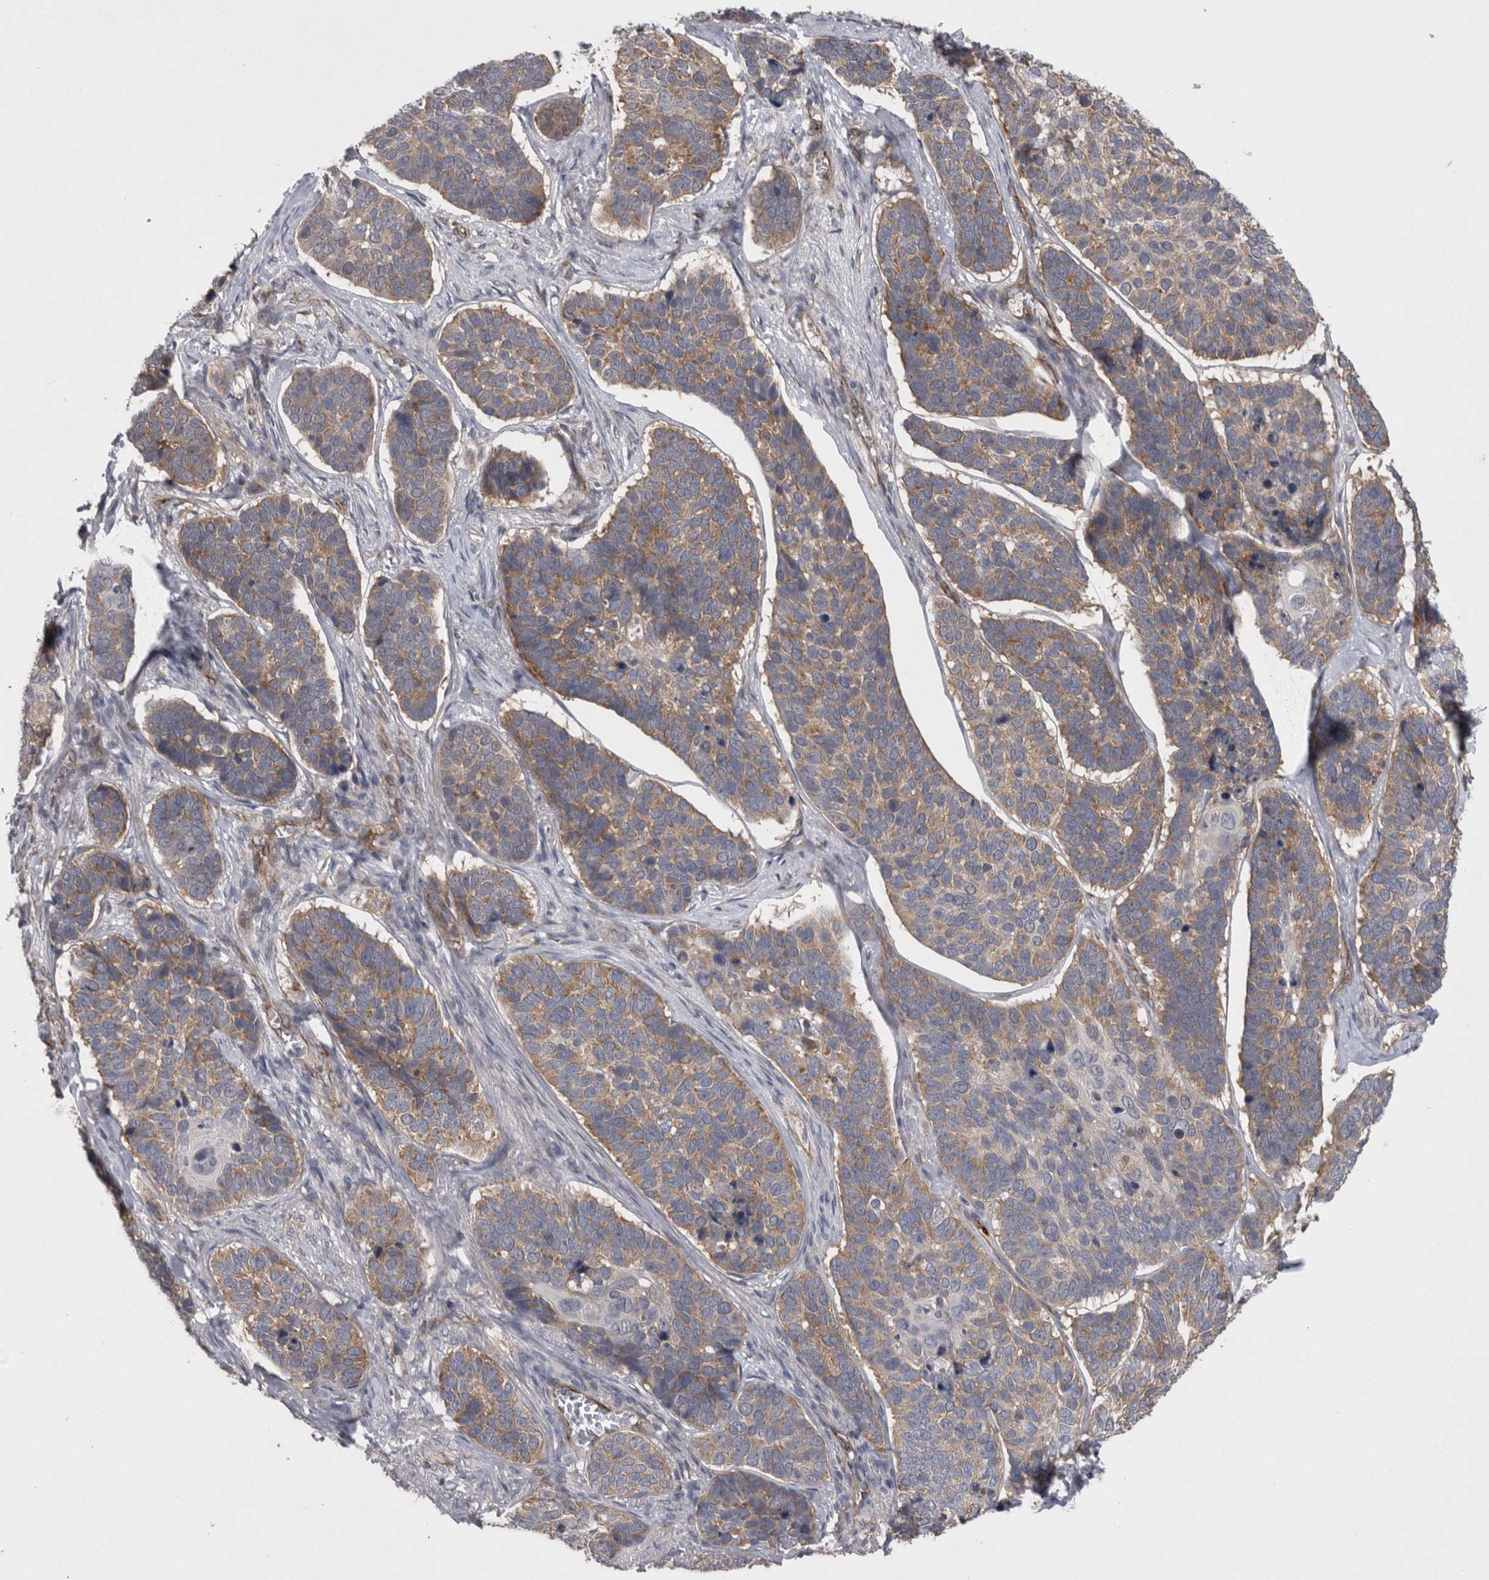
{"staining": {"intensity": "weak", "quantity": ">75%", "location": "cytoplasmic/membranous"}, "tissue": "skin cancer", "cell_type": "Tumor cells", "image_type": "cancer", "snomed": [{"axis": "morphology", "description": "Basal cell carcinoma"}, {"axis": "topography", "description": "Skin"}], "caption": "Protein expression by immunohistochemistry (IHC) exhibits weak cytoplasmic/membranous staining in about >75% of tumor cells in skin cancer.", "gene": "DDX6", "patient": {"sex": "male", "age": 62}}